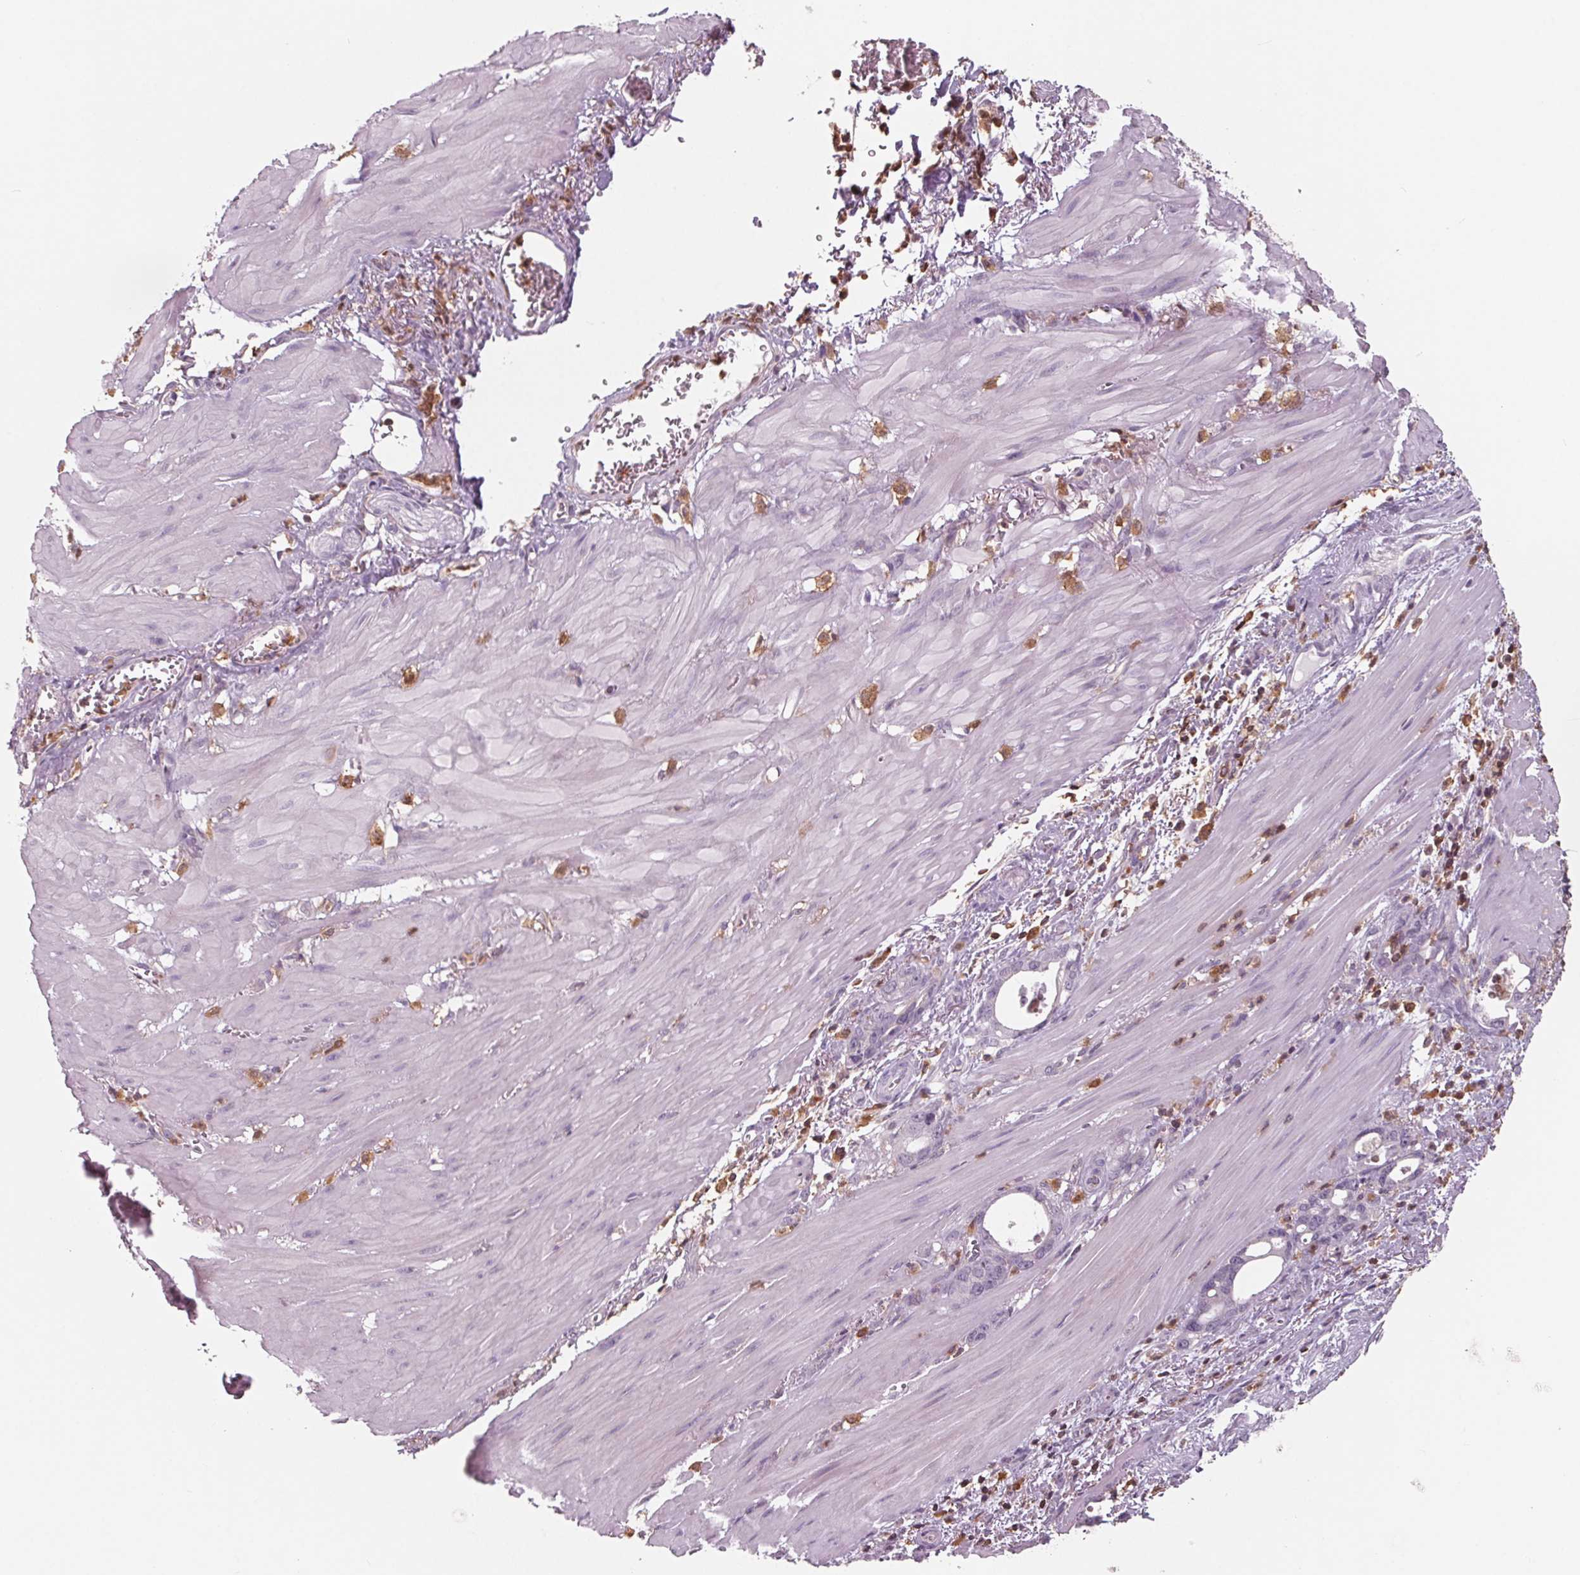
{"staining": {"intensity": "negative", "quantity": "none", "location": "none"}, "tissue": "stomach cancer", "cell_type": "Tumor cells", "image_type": "cancer", "snomed": [{"axis": "morphology", "description": "Normal tissue, NOS"}, {"axis": "morphology", "description": "Adenocarcinoma, NOS"}, {"axis": "topography", "description": "Esophagus"}, {"axis": "topography", "description": "Stomach, upper"}], "caption": "A high-resolution photomicrograph shows IHC staining of stomach cancer, which shows no significant staining in tumor cells.", "gene": "ARHGAP25", "patient": {"sex": "male", "age": 74}}